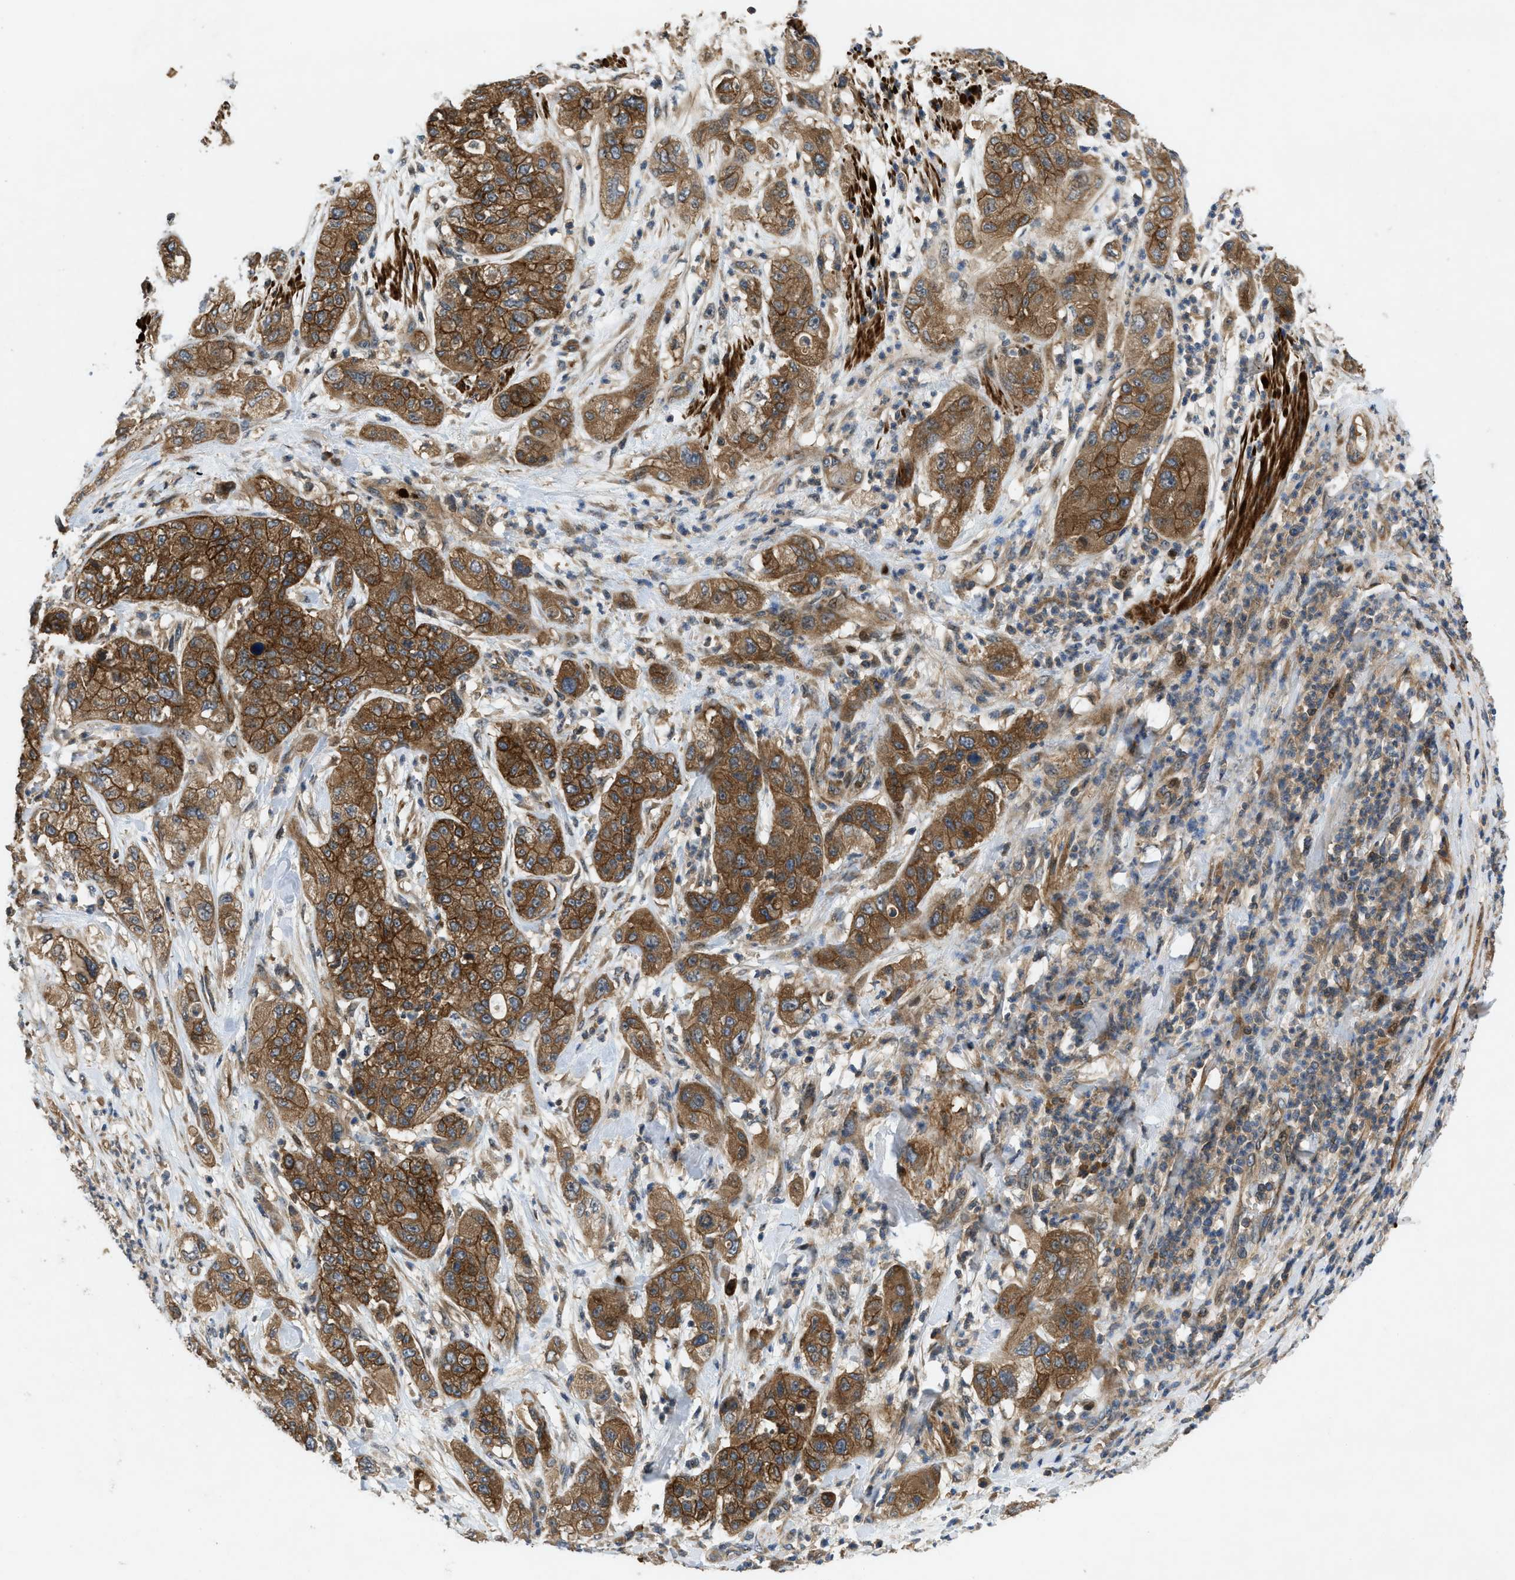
{"staining": {"intensity": "moderate", "quantity": ">75%", "location": "cytoplasmic/membranous"}, "tissue": "pancreatic cancer", "cell_type": "Tumor cells", "image_type": "cancer", "snomed": [{"axis": "morphology", "description": "Adenocarcinoma, NOS"}, {"axis": "topography", "description": "Pancreas"}], "caption": "IHC of human pancreatic cancer demonstrates medium levels of moderate cytoplasmic/membranous positivity in approximately >75% of tumor cells.", "gene": "CNNM3", "patient": {"sex": "female", "age": 78}}